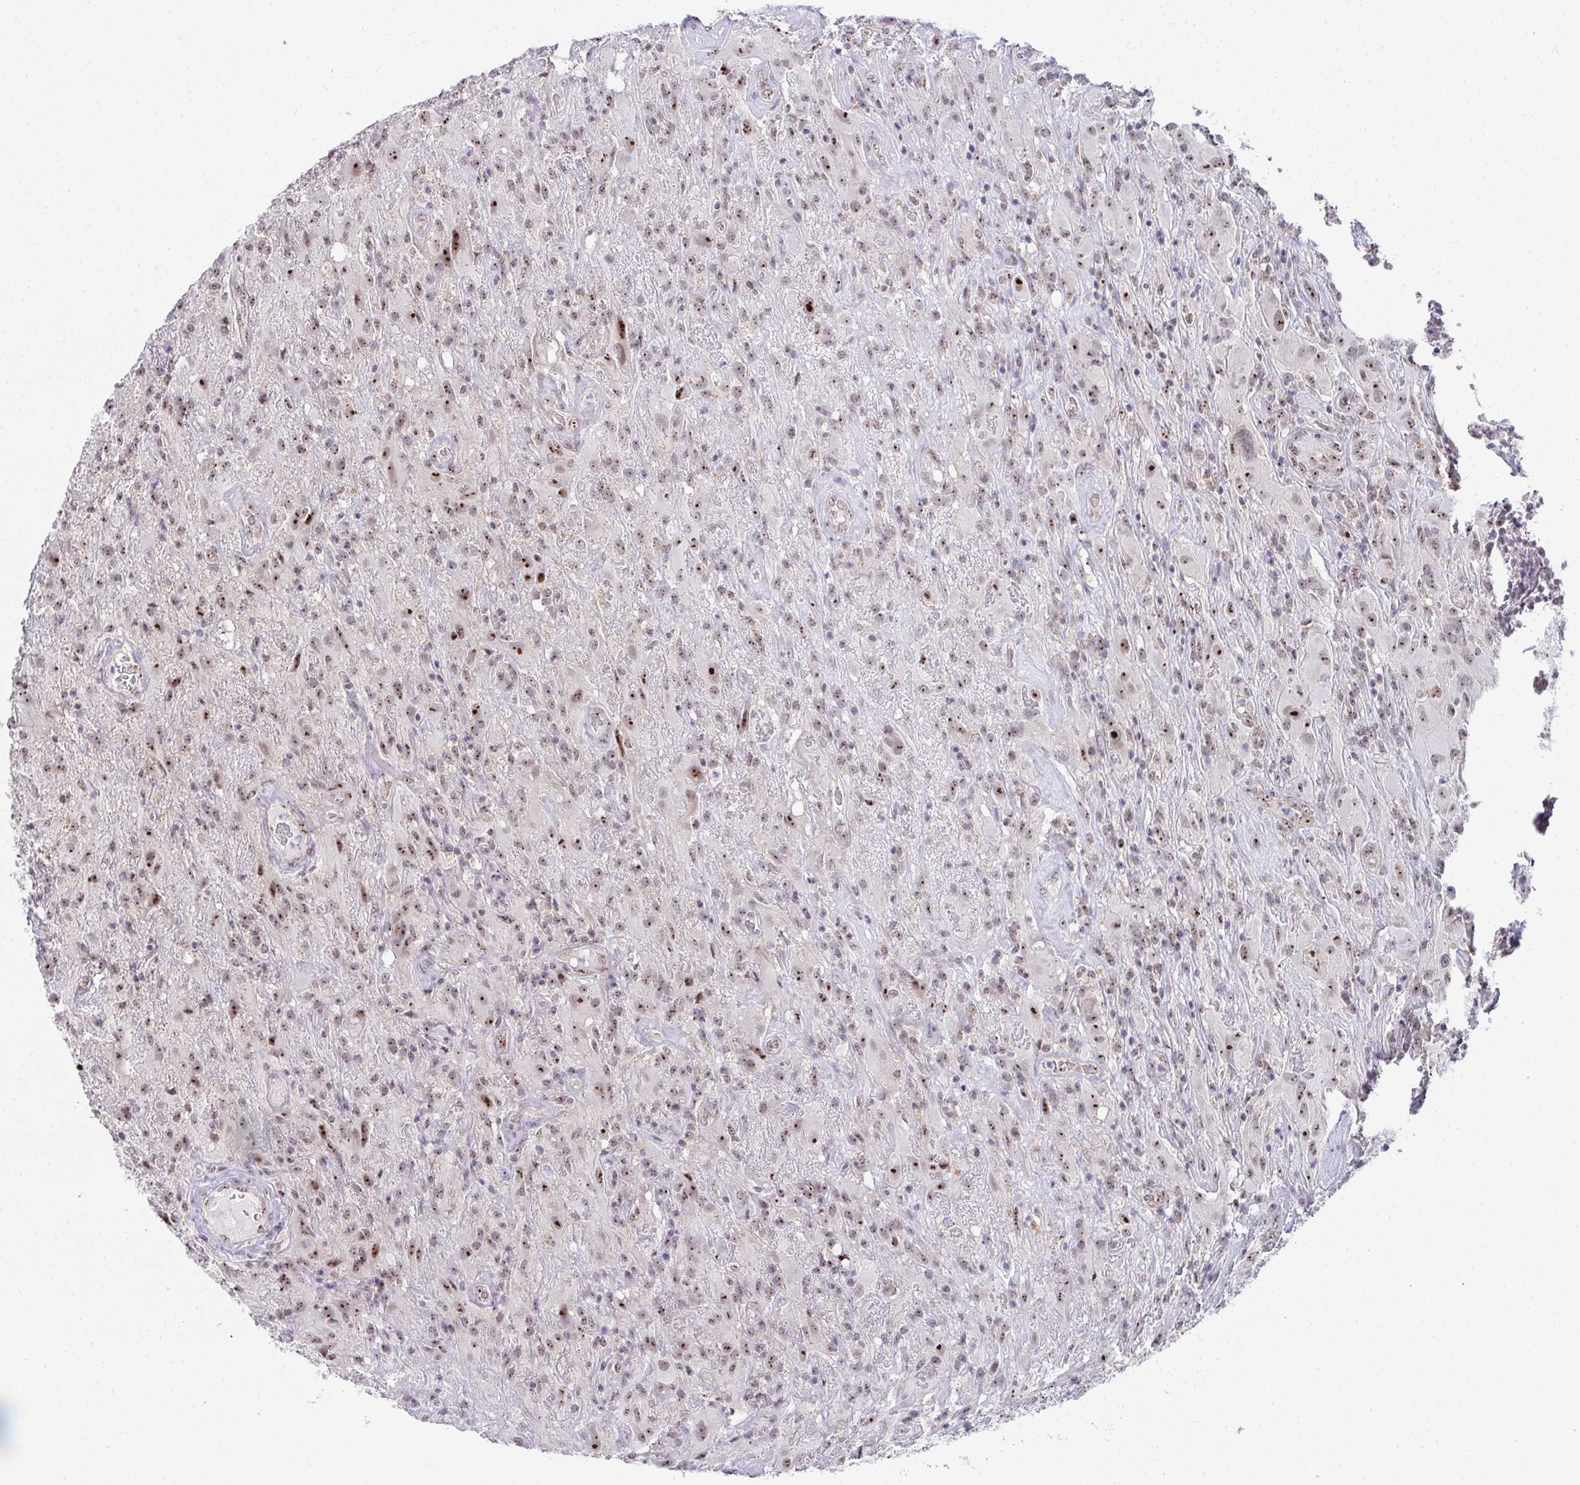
{"staining": {"intensity": "moderate", "quantity": ">75%", "location": "nuclear"}, "tissue": "glioma", "cell_type": "Tumor cells", "image_type": "cancer", "snomed": [{"axis": "morphology", "description": "Glioma, malignant, High grade"}, {"axis": "topography", "description": "Brain"}], "caption": "A brown stain shows moderate nuclear positivity of a protein in human malignant glioma (high-grade) tumor cells. (Brightfield microscopy of DAB IHC at high magnification).", "gene": "HIRA", "patient": {"sex": "male", "age": 46}}